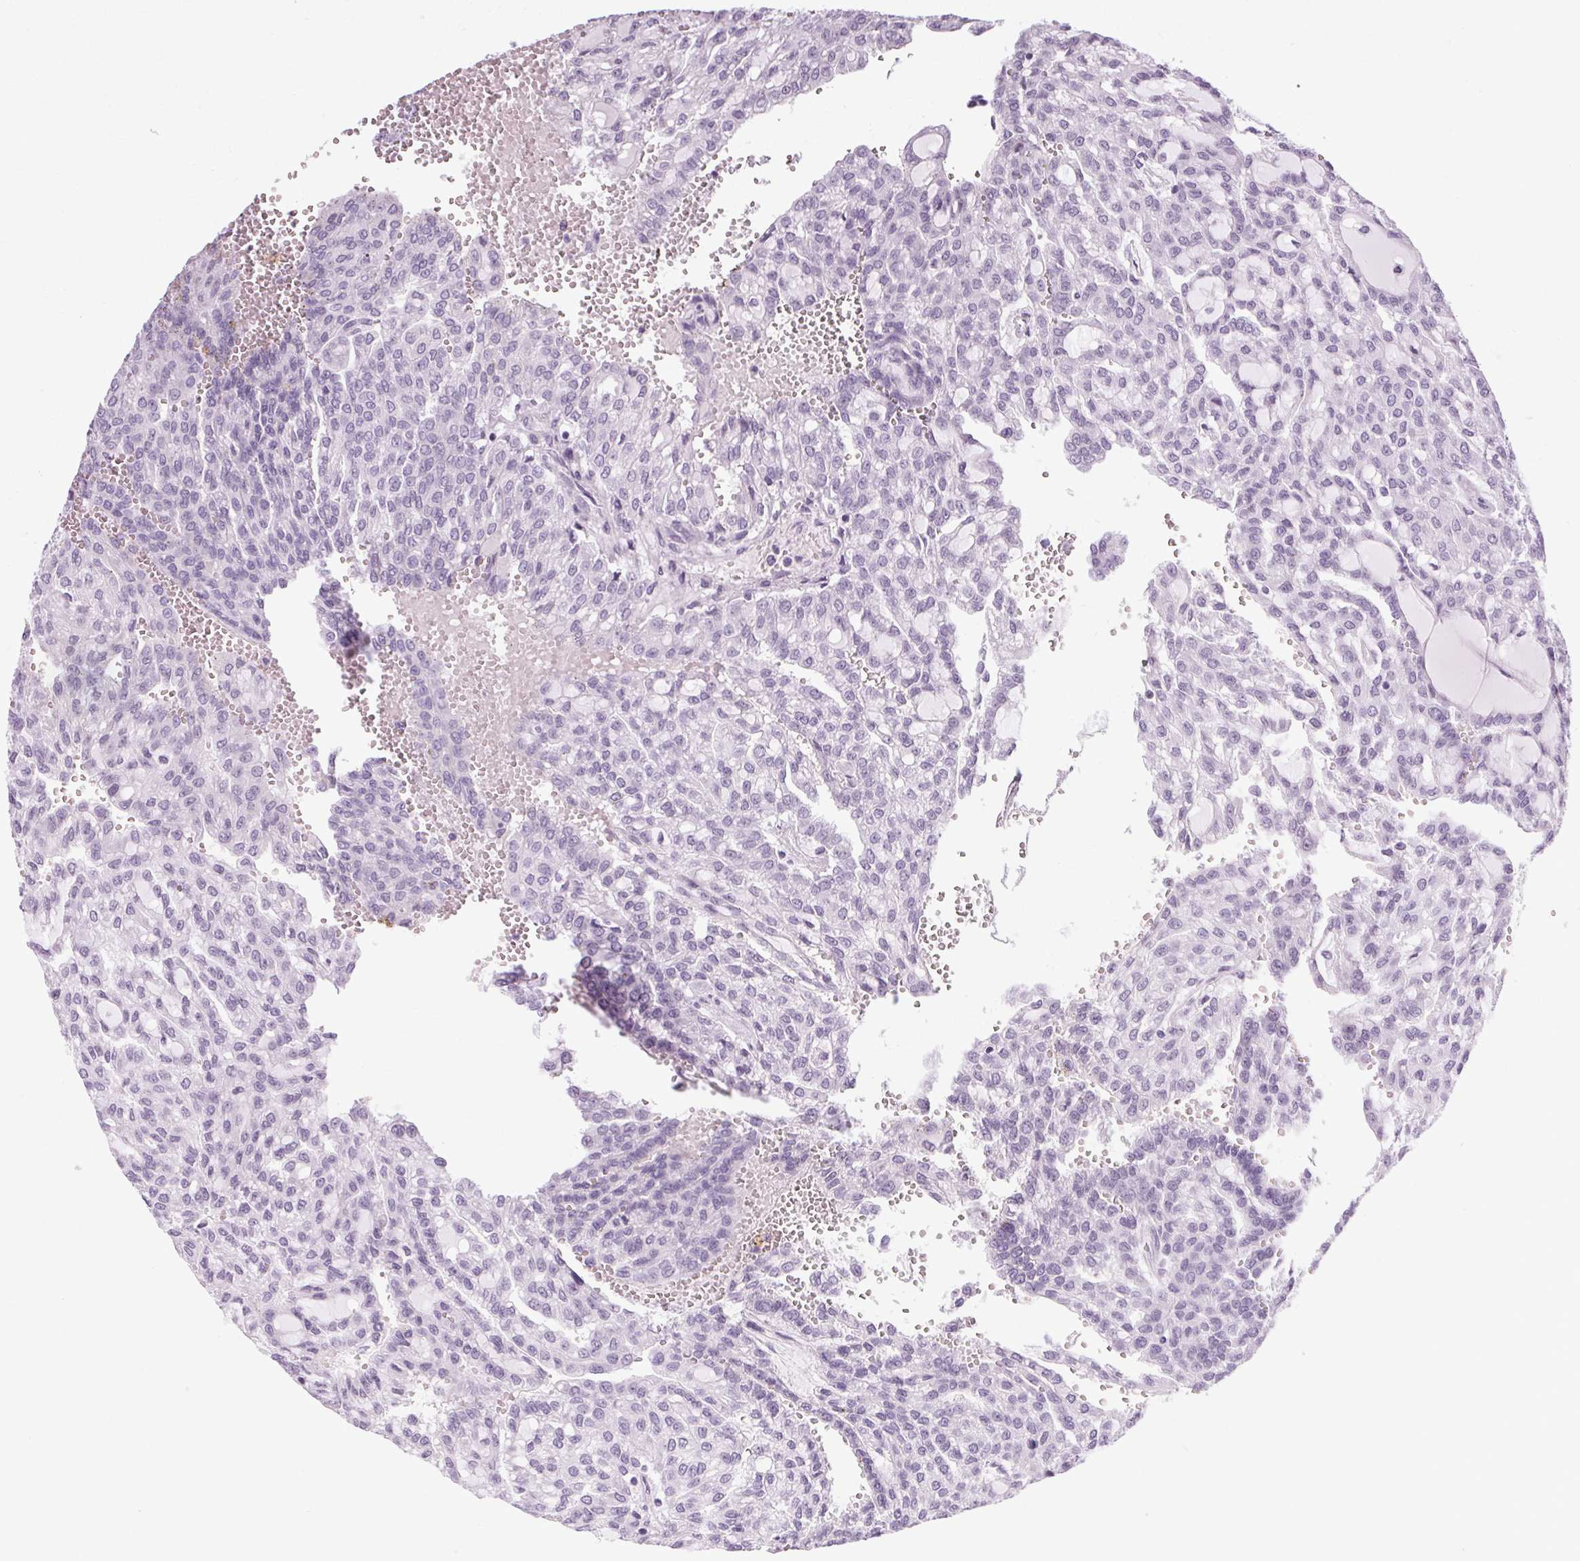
{"staining": {"intensity": "negative", "quantity": "none", "location": "none"}, "tissue": "renal cancer", "cell_type": "Tumor cells", "image_type": "cancer", "snomed": [{"axis": "morphology", "description": "Adenocarcinoma, NOS"}, {"axis": "topography", "description": "Kidney"}], "caption": "This is an IHC micrograph of renal cancer (adenocarcinoma). There is no expression in tumor cells.", "gene": "POMC", "patient": {"sex": "male", "age": 63}}